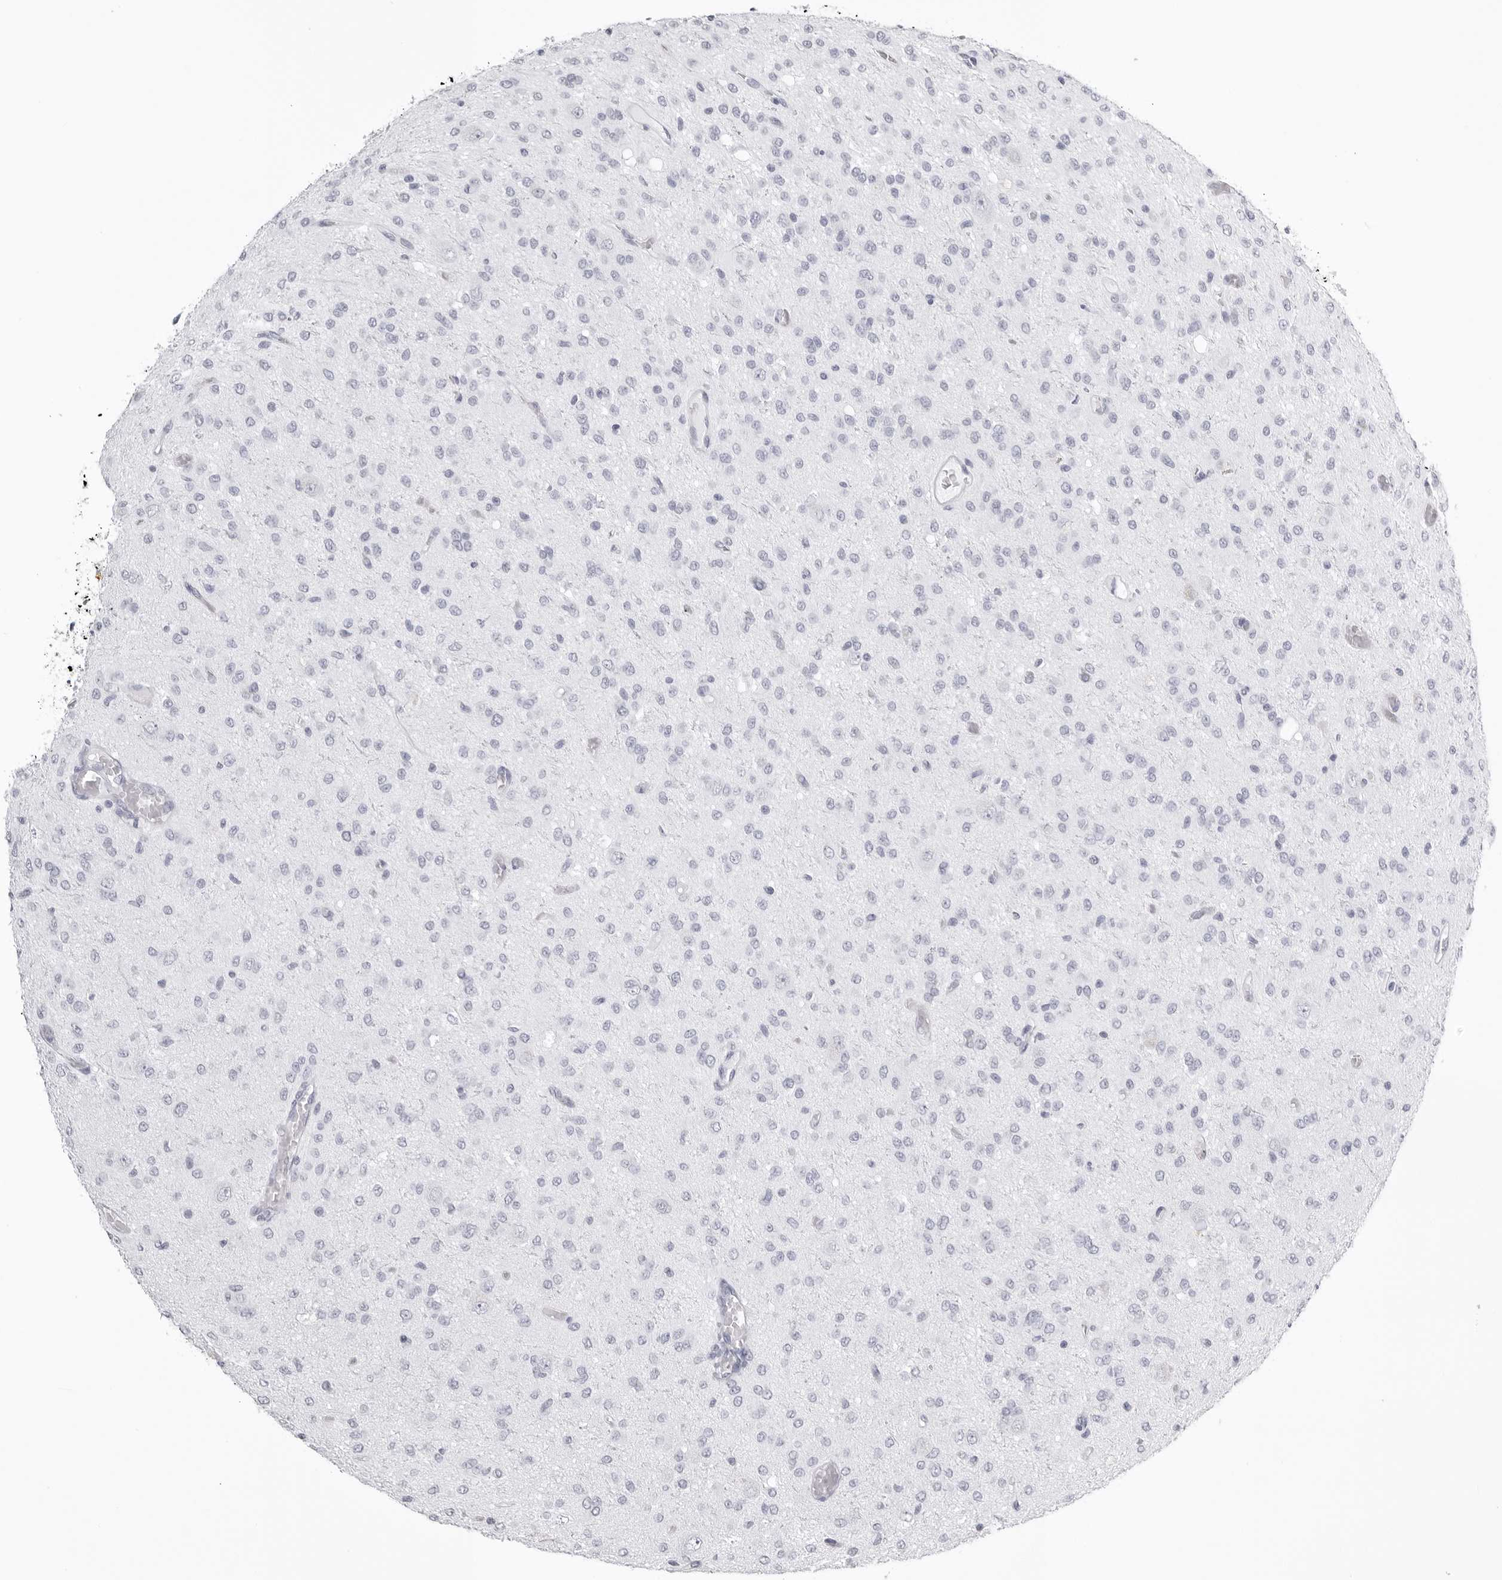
{"staining": {"intensity": "negative", "quantity": "none", "location": "none"}, "tissue": "glioma", "cell_type": "Tumor cells", "image_type": "cancer", "snomed": [{"axis": "morphology", "description": "Glioma, malignant, High grade"}, {"axis": "topography", "description": "Brain"}], "caption": "There is no significant staining in tumor cells of glioma. Nuclei are stained in blue.", "gene": "KLK9", "patient": {"sex": "female", "age": 59}}